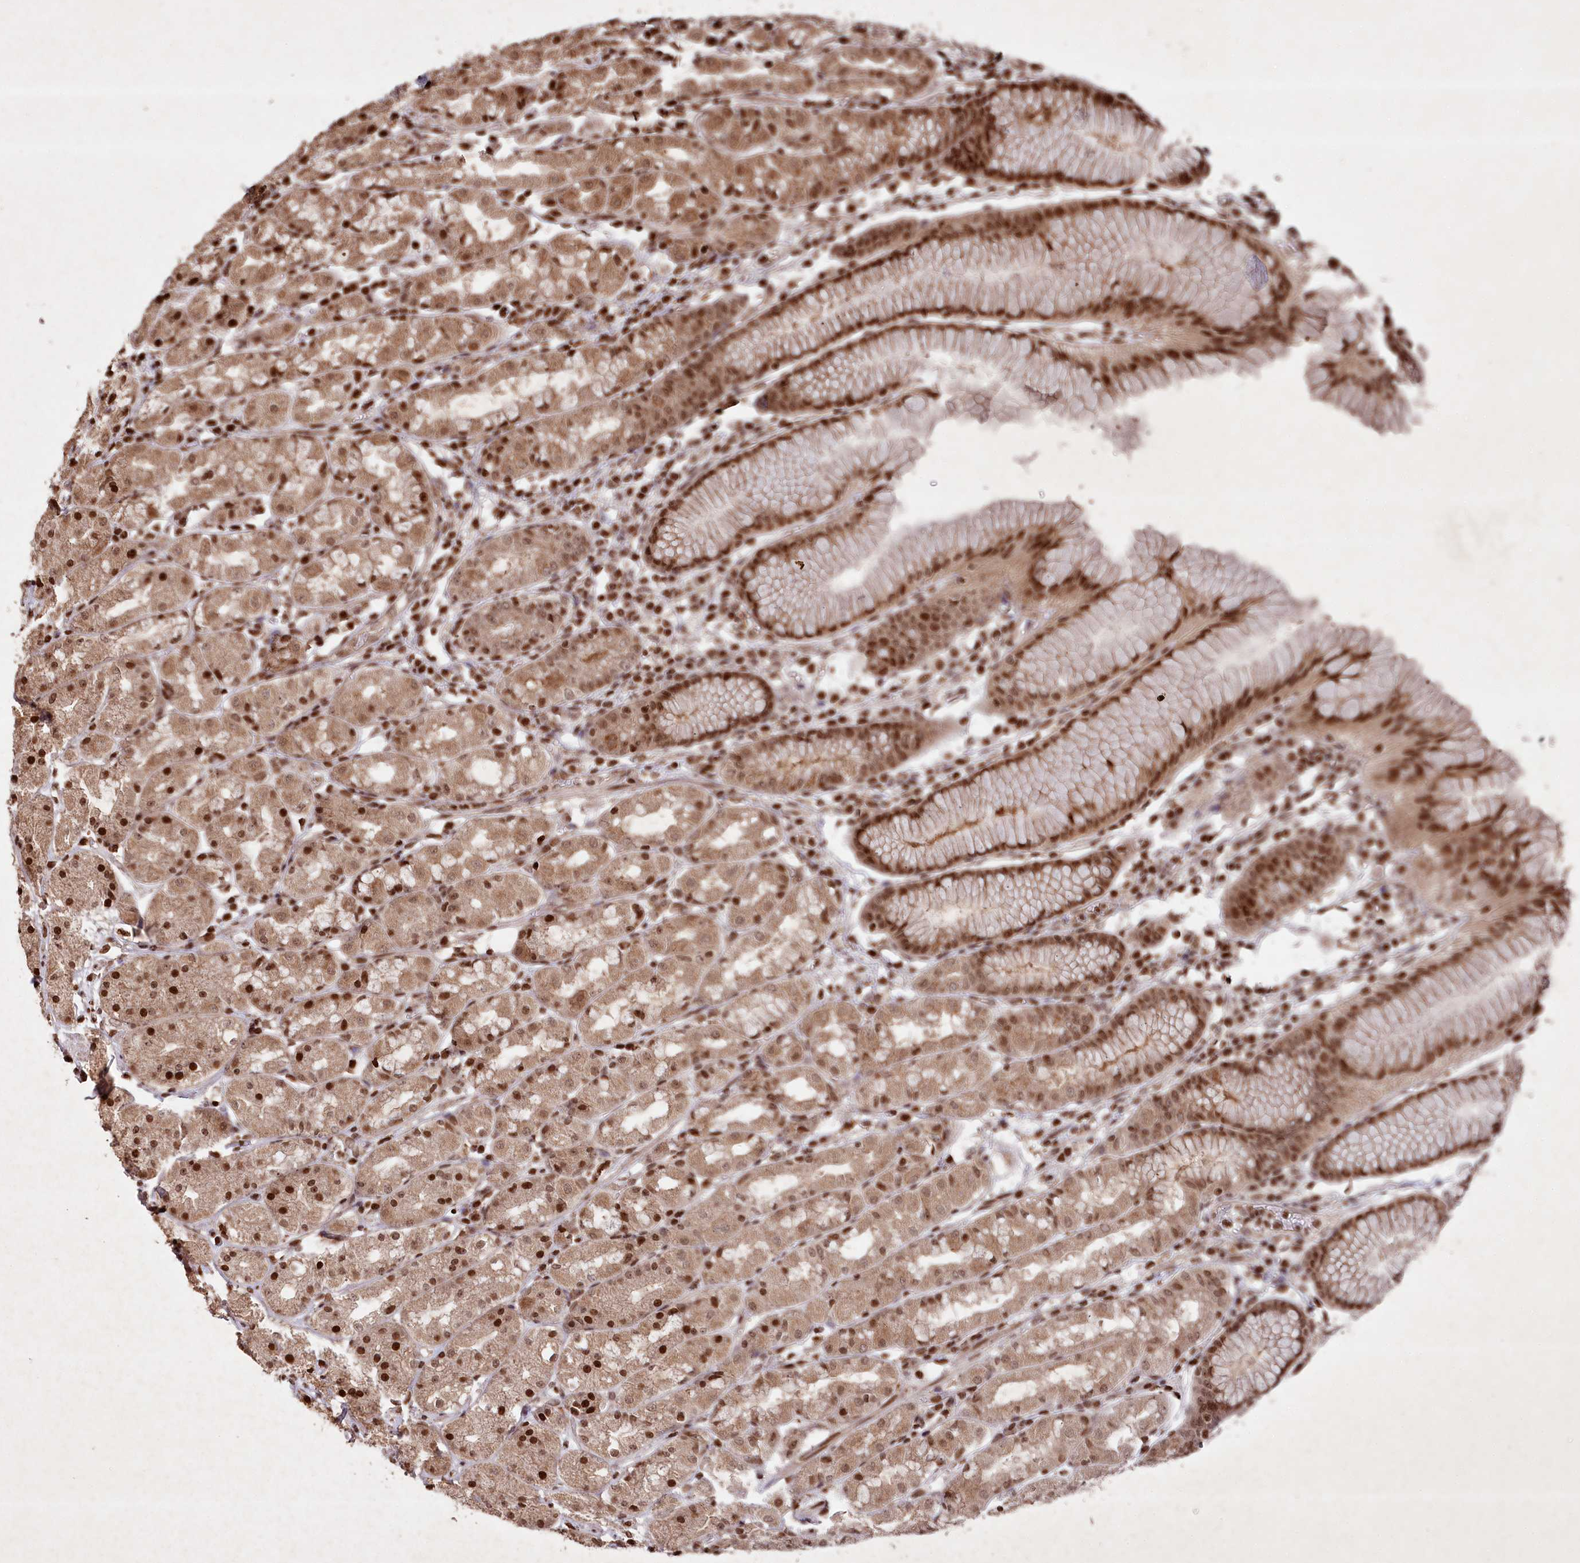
{"staining": {"intensity": "strong", "quantity": ">75%", "location": "cytoplasmic/membranous,nuclear"}, "tissue": "stomach", "cell_type": "Glandular cells", "image_type": "normal", "snomed": [{"axis": "morphology", "description": "Normal tissue, NOS"}, {"axis": "topography", "description": "Stomach, lower"}], "caption": "Approximately >75% of glandular cells in benign stomach show strong cytoplasmic/membranous,nuclear protein expression as visualized by brown immunohistochemical staining.", "gene": "CCSER2", "patient": {"sex": "female", "age": 56}}